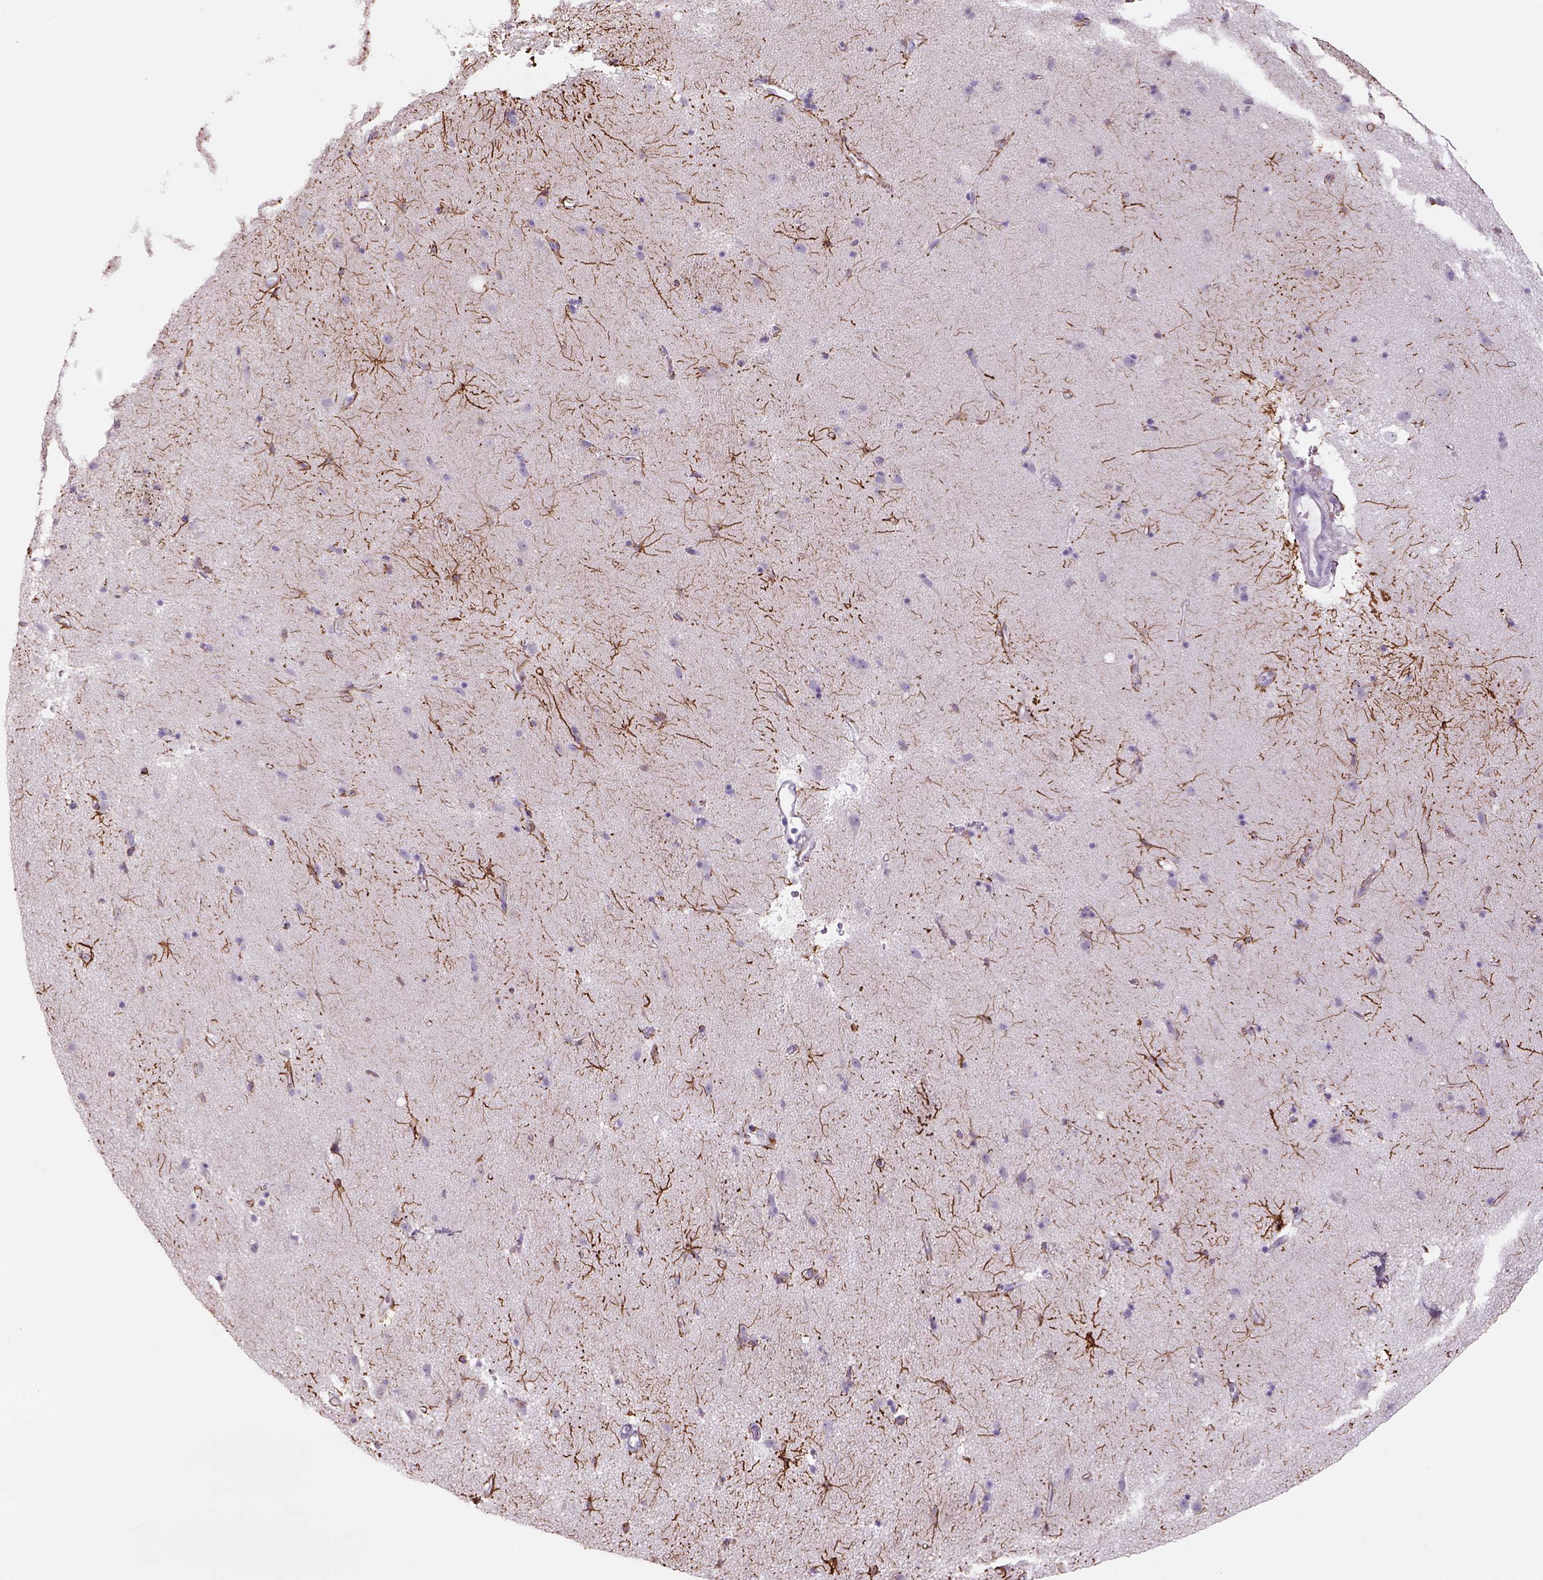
{"staining": {"intensity": "strong", "quantity": "<25%", "location": "cytoplasmic/membranous"}, "tissue": "caudate", "cell_type": "Glial cells", "image_type": "normal", "snomed": [{"axis": "morphology", "description": "Normal tissue, NOS"}, {"axis": "topography", "description": "Lateral ventricle wall"}], "caption": "Immunohistochemistry photomicrograph of benign caudate stained for a protein (brown), which displays medium levels of strong cytoplasmic/membranous staining in about <25% of glial cells.", "gene": "TENM4", "patient": {"sex": "female", "age": 71}}